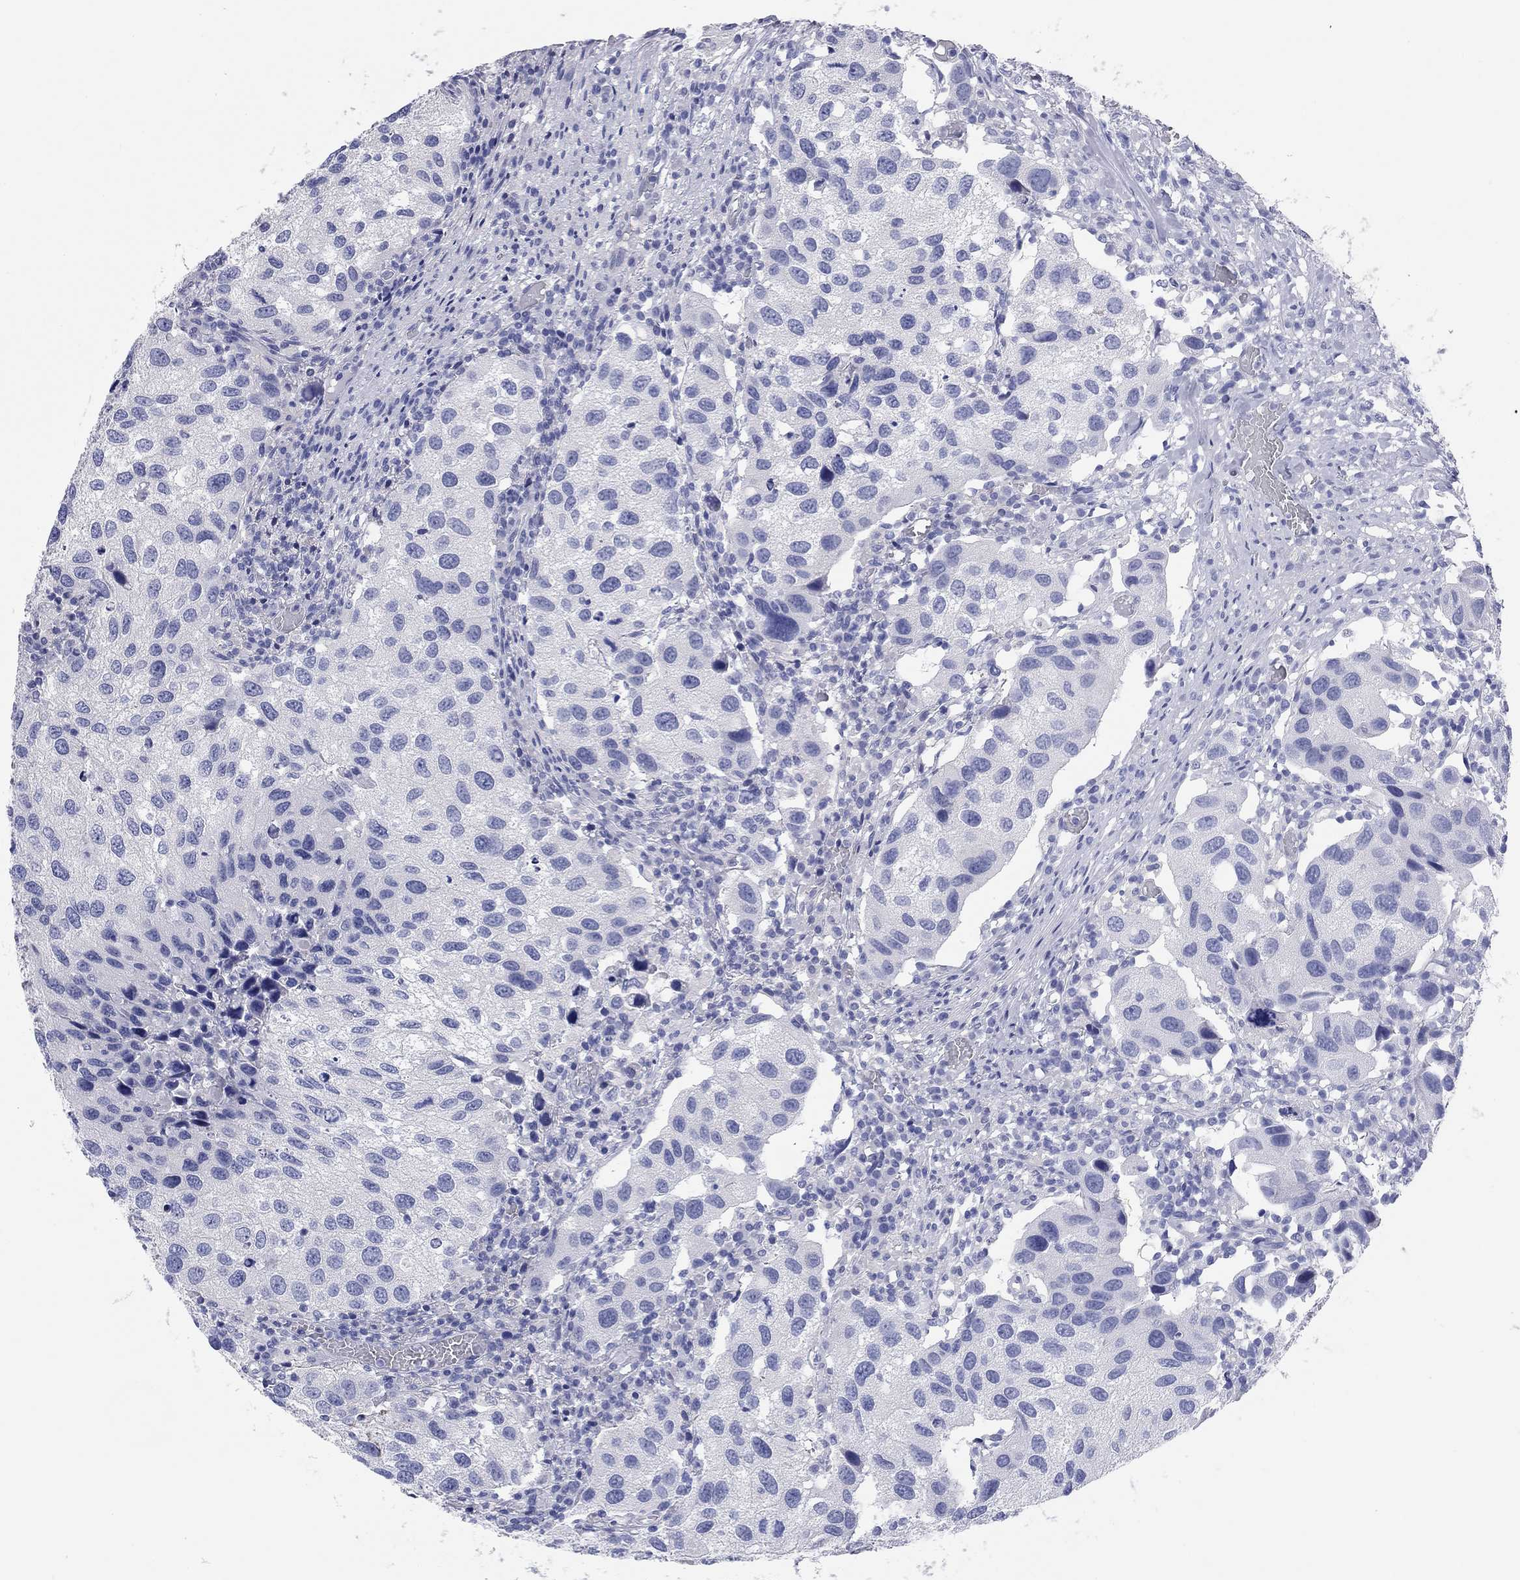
{"staining": {"intensity": "negative", "quantity": "none", "location": "none"}, "tissue": "urothelial cancer", "cell_type": "Tumor cells", "image_type": "cancer", "snomed": [{"axis": "morphology", "description": "Urothelial carcinoma, High grade"}, {"axis": "topography", "description": "Urinary bladder"}], "caption": "Immunohistochemical staining of human high-grade urothelial carcinoma shows no significant expression in tumor cells.", "gene": "TMEM221", "patient": {"sex": "male", "age": 79}}